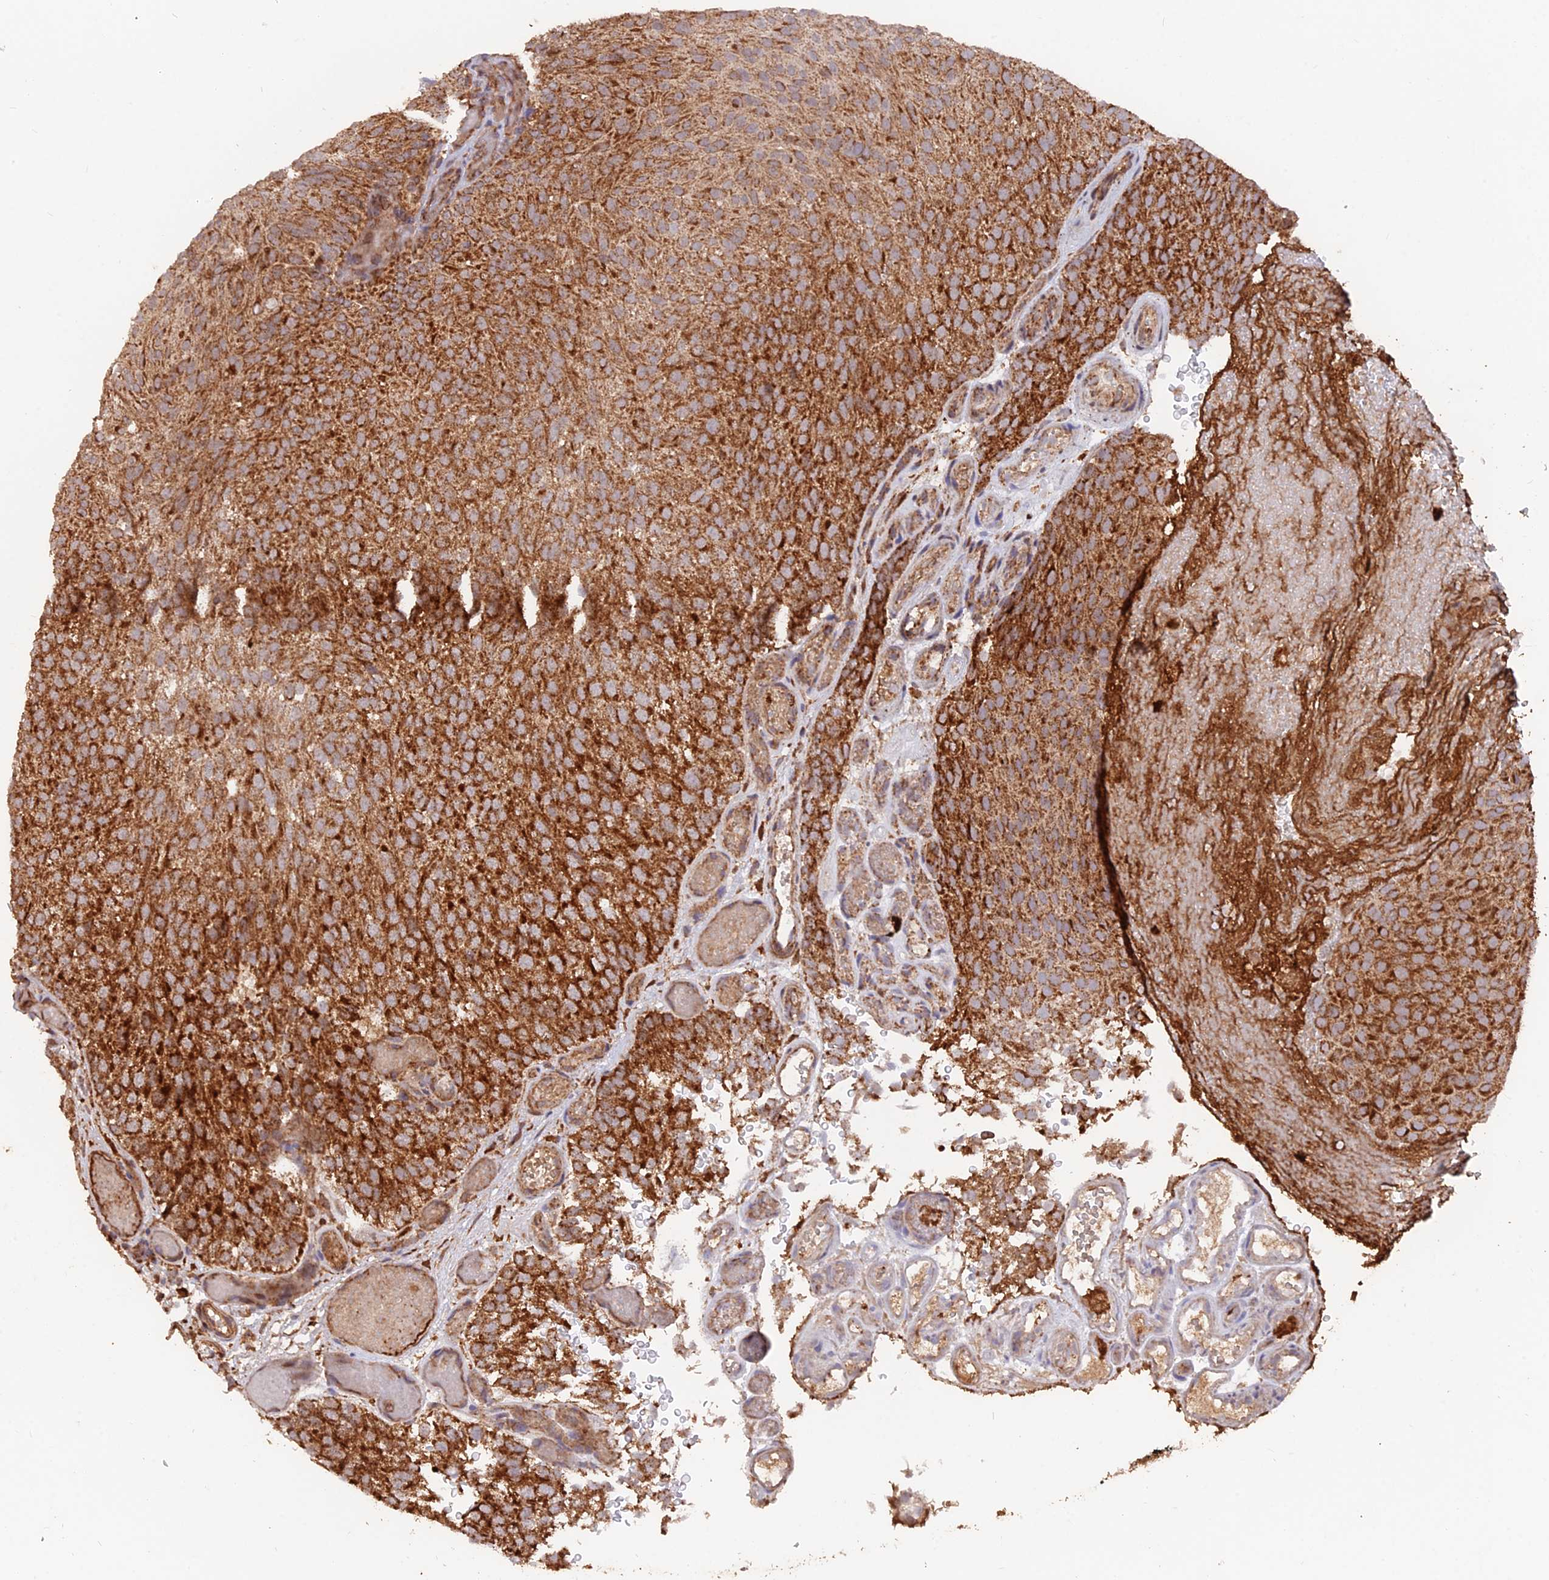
{"staining": {"intensity": "strong", "quantity": "25%-75%", "location": "cytoplasmic/membranous"}, "tissue": "urothelial cancer", "cell_type": "Tumor cells", "image_type": "cancer", "snomed": [{"axis": "morphology", "description": "Urothelial carcinoma, Low grade"}, {"axis": "topography", "description": "Urinary bladder"}], "caption": "Immunohistochemistry (IHC) image of neoplastic tissue: human urothelial carcinoma (low-grade) stained using immunohistochemistry (IHC) reveals high levels of strong protein expression localized specifically in the cytoplasmic/membranous of tumor cells, appearing as a cytoplasmic/membranous brown color.", "gene": "IFT22", "patient": {"sex": "male", "age": 78}}